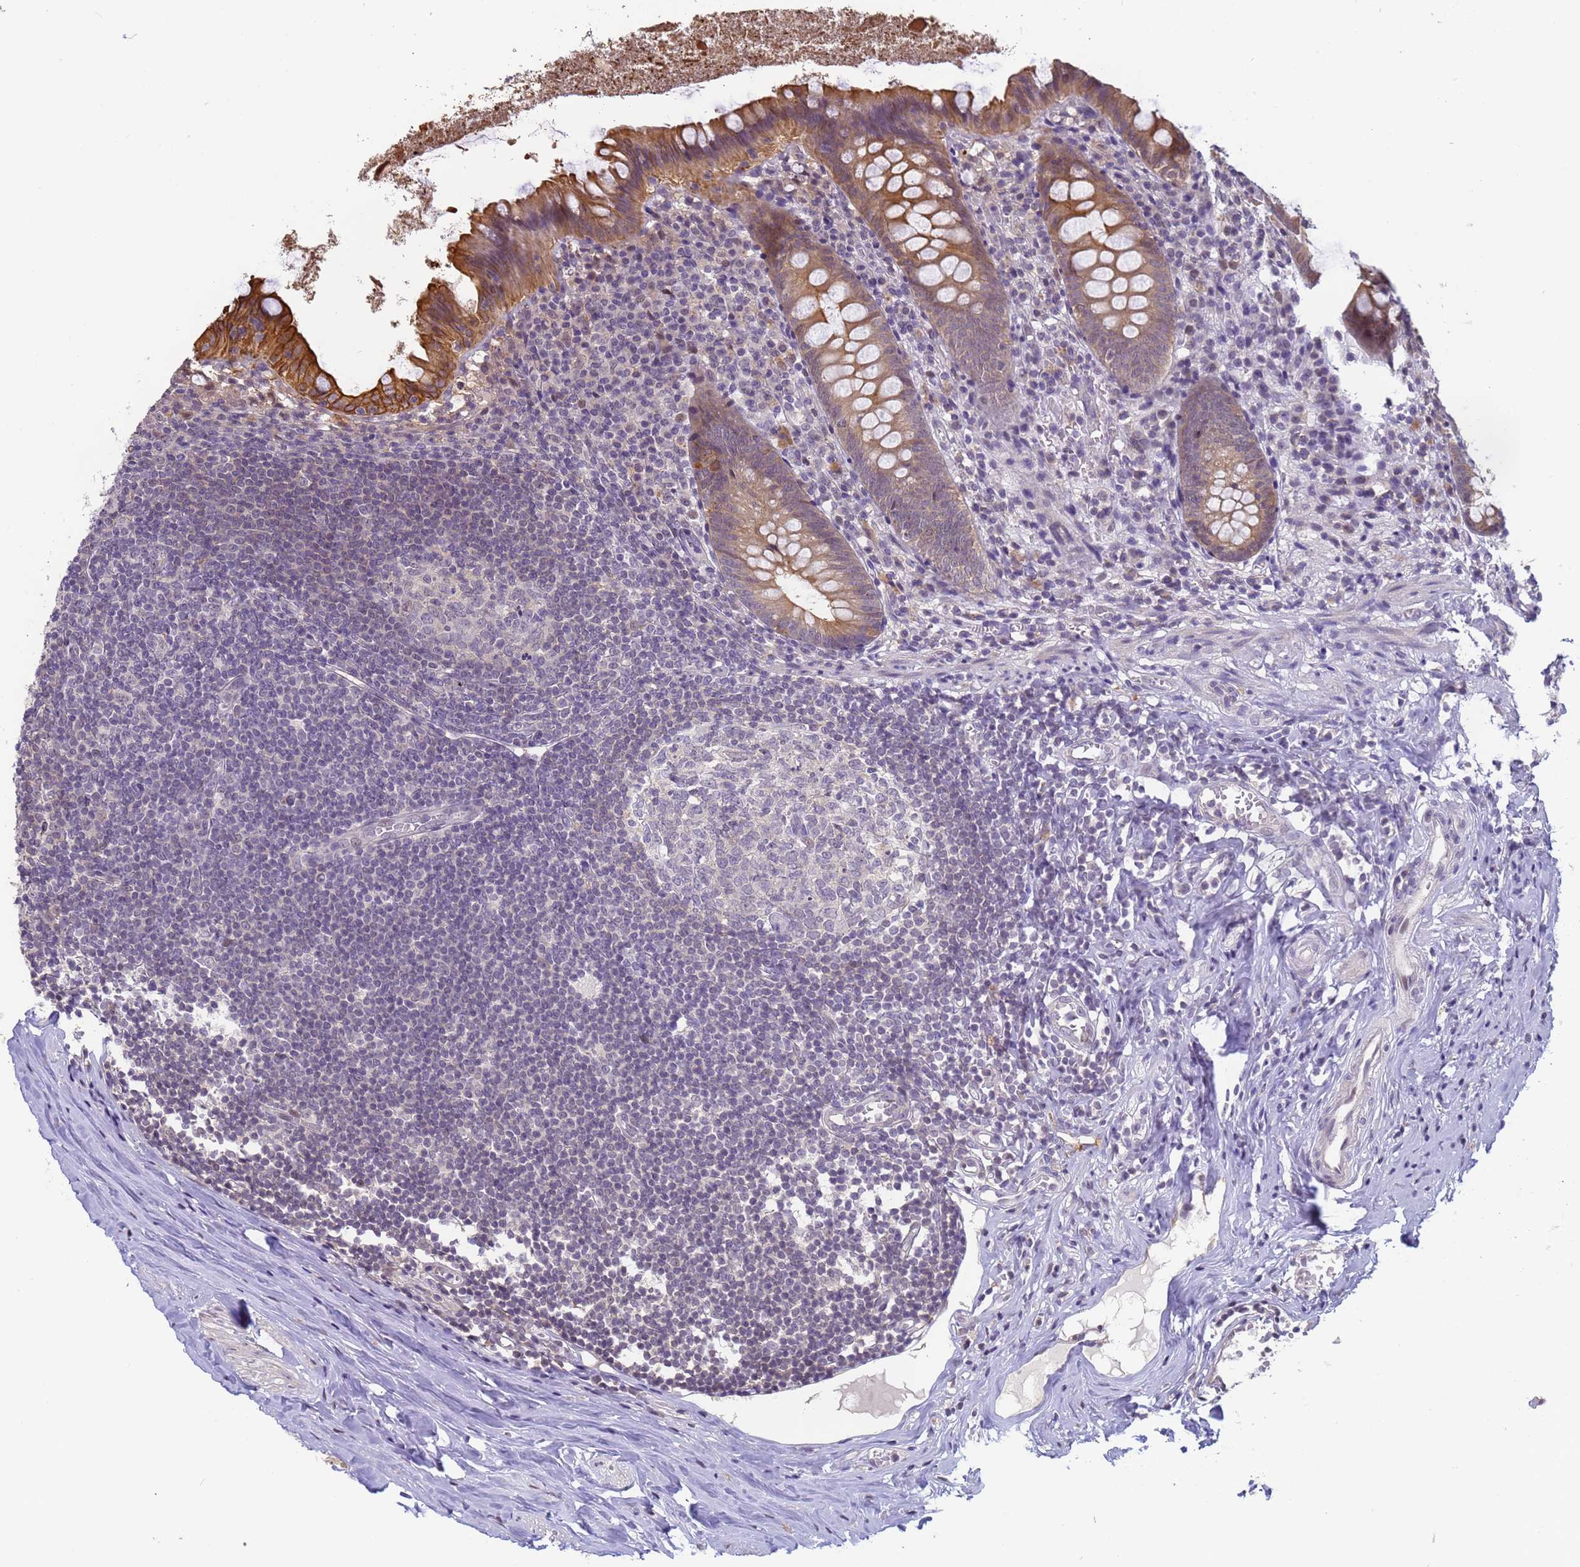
{"staining": {"intensity": "strong", "quantity": ">75%", "location": "cytoplasmic/membranous"}, "tissue": "appendix", "cell_type": "Glandular cells", "image_type": "normal", "snomed": [{"axis": "morphology", "description": "Normal tissue, NOS"}, {"axis": "topography", "description": "Appendix"}], "caption": "A photomicrograph showing strong cytoplasmic/membranous expression in approximately >75% of glandular cells in benign appendix, as visualized by brown immunohistochemical staining.", "gene": "VWA3A", "patient": {"sex": "female", "age": 51}}